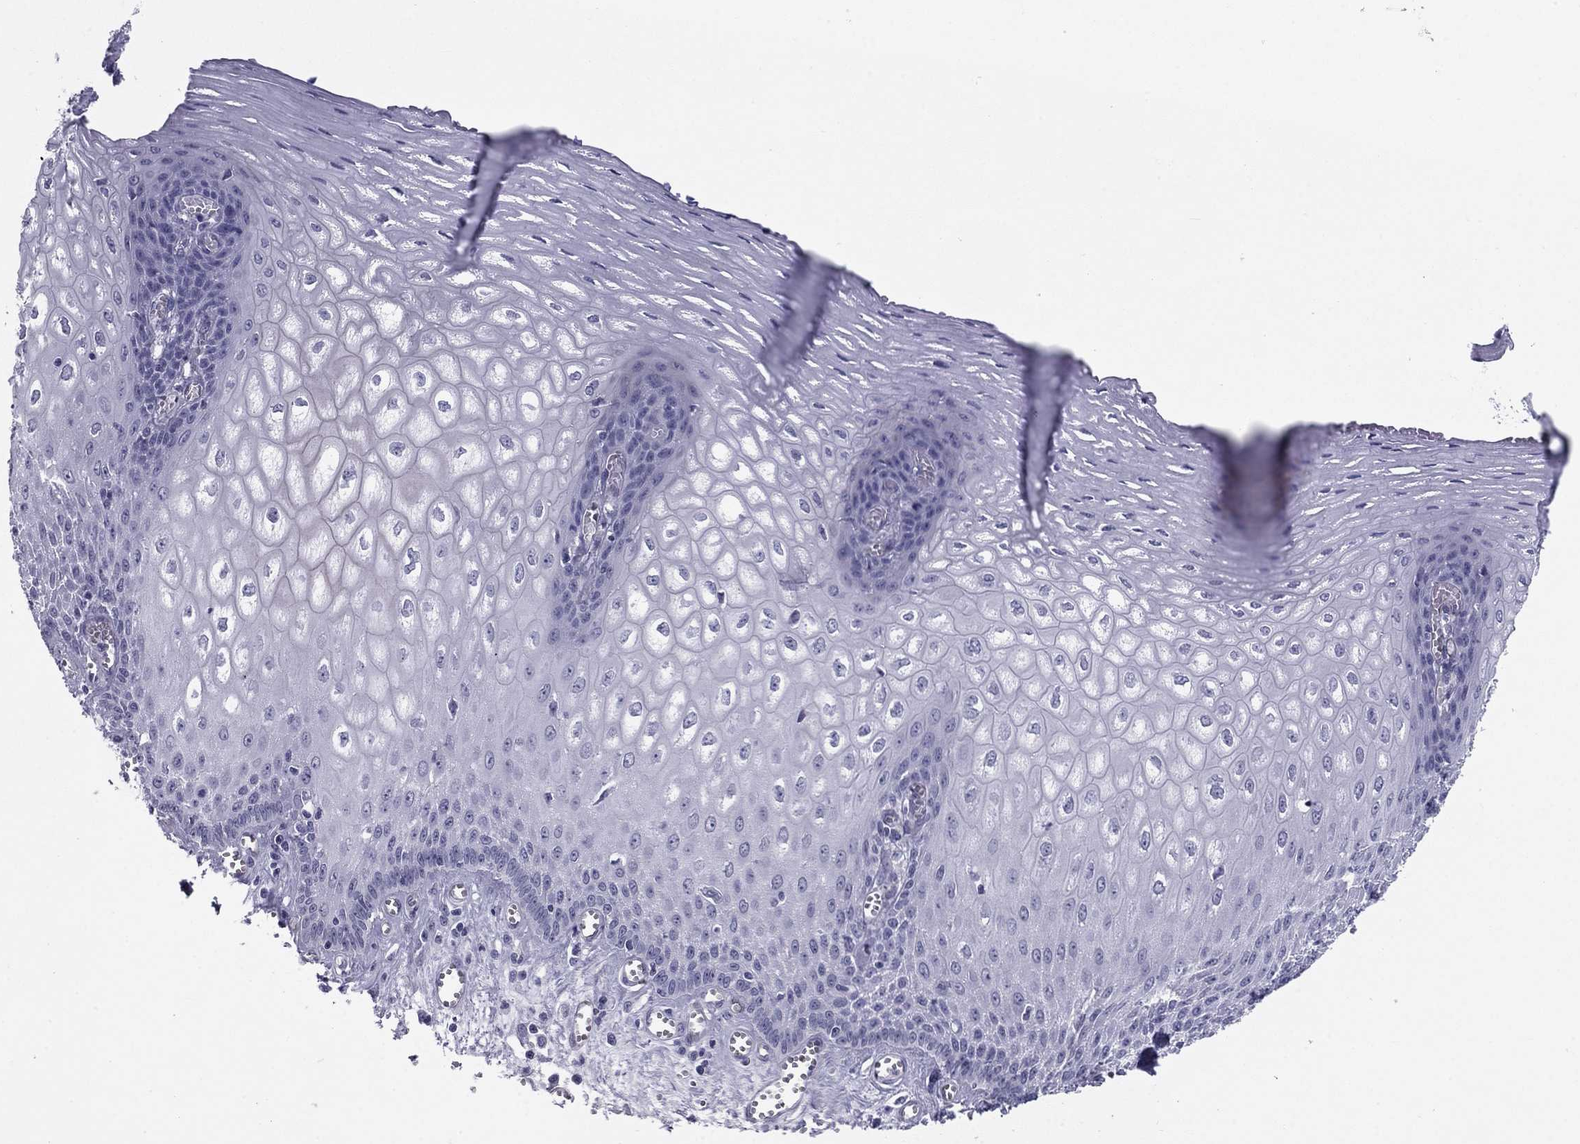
{"staining": {"intensity": "negative", "quantity": "none", "location": "none"}, "tissue": "esophagus", "cell_type": "Squamous epithelial cells", "image_type": "normal", "snomed": [{"axis": "morphology", "description": "Normal tissue, NOS"}, {"axis": "topography", "description": "Esophagus"}], "caption": "This is an immunohistochemistry histopathology image of normal esophagus. There is no expression in squamous epithelial cells.", "gene": "ANKS4B", "patient": {"sex": "male", "age": 58}}